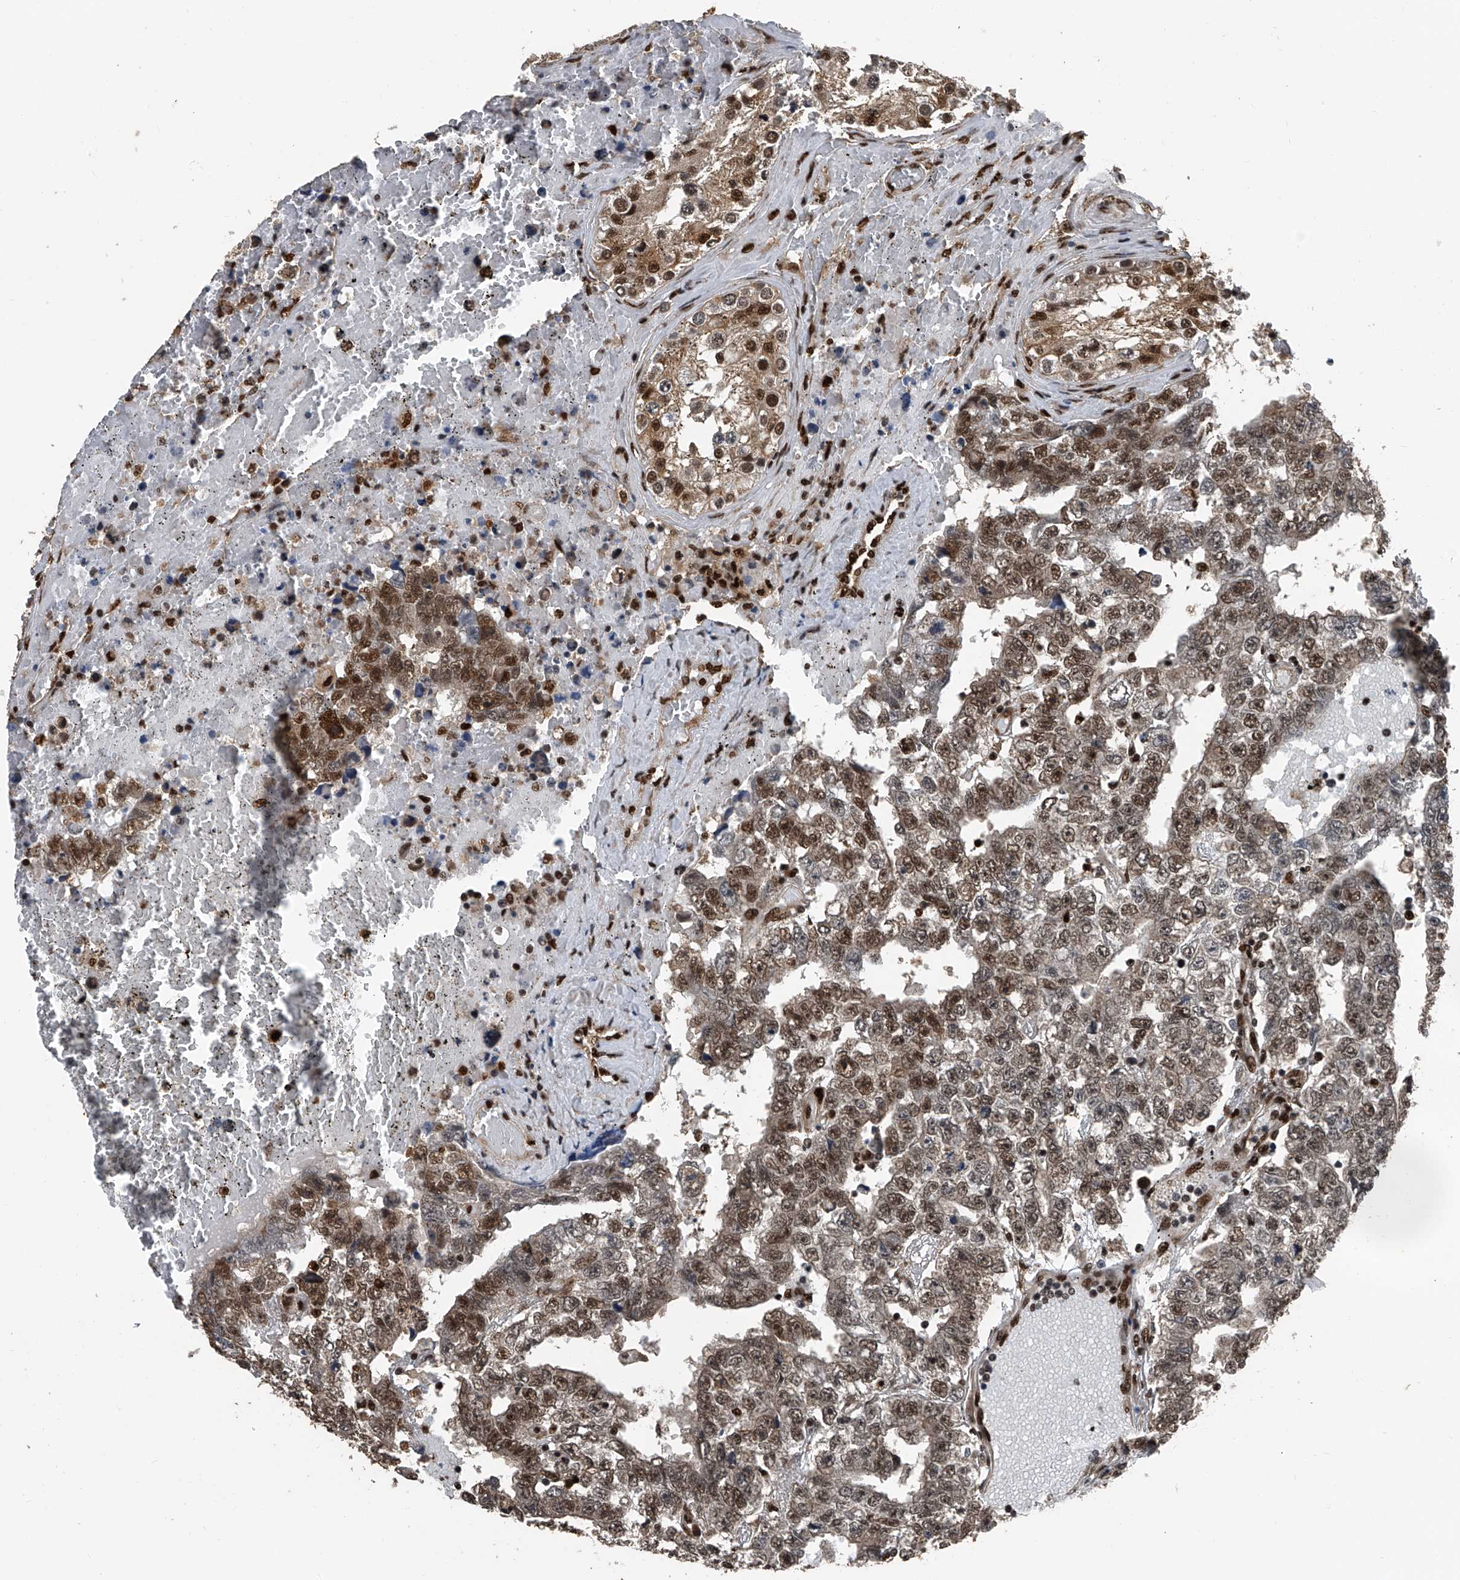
{"staining": {"intensity": "strong", "quantity": ">75%", "location": "nuclear"}, "tissue": "testis cancer", "cell_type": "Tumor cells", "image_type": "cancer", "snomed": [{"axis": "morphology", "description": "Carcinoma, Embryonal, NOS"}, {"axis": "topography", "description": "Testis"}], "caption": "Immunohistochemical staining of human testis cancer (embryonal carcinoma) demonstrates high levels of strong nuclear positivity in about >75% of tumor cells.", "gene": "FKBP5", "patient": {"sex": "male", "age": 25}}